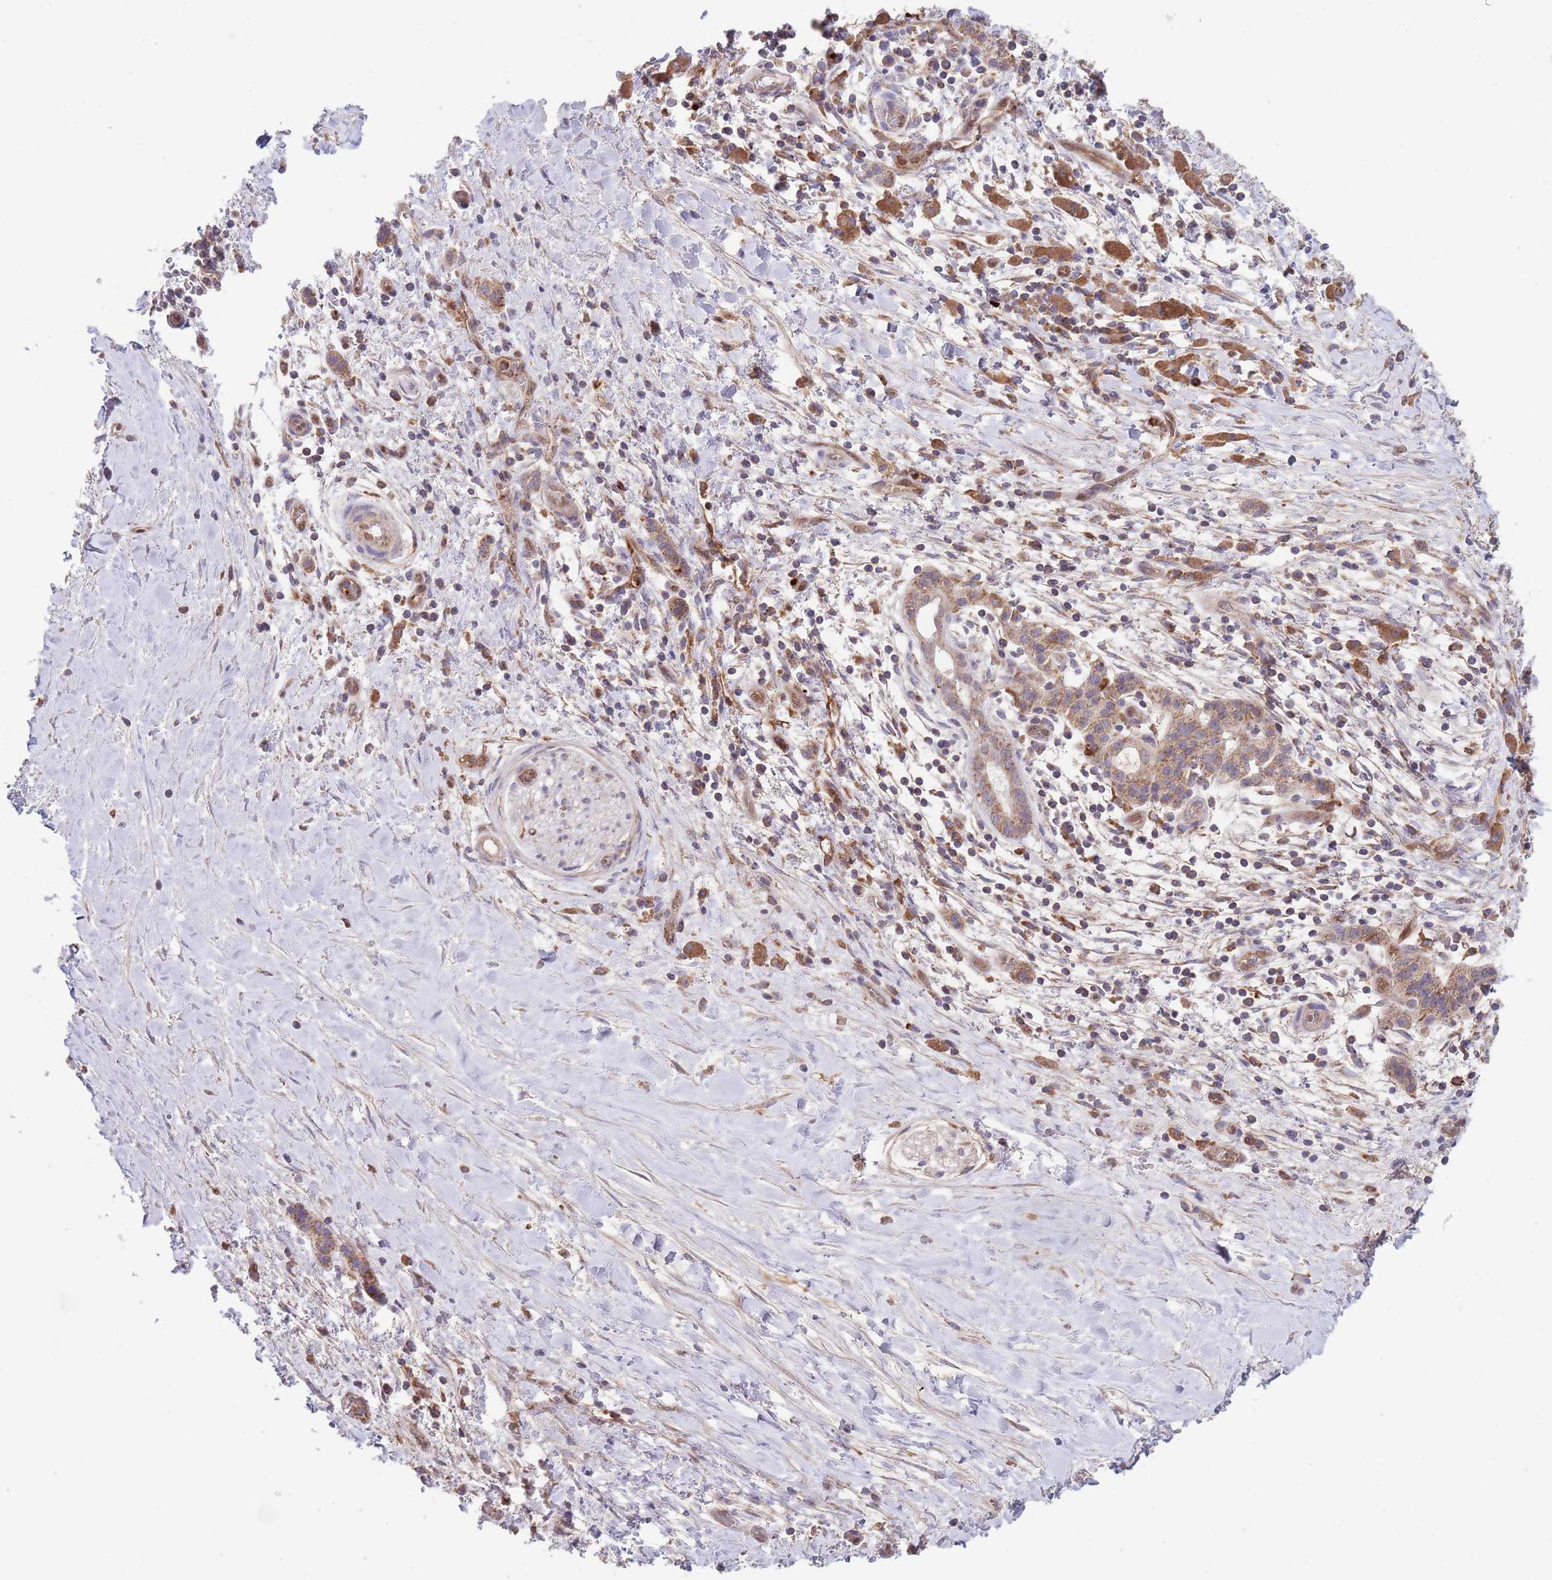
{"staining": {"intensity": "moderate", "quantity": ">75%", "location": "cytoplasmic/membranous,nuclear"}, "tissue": "pancreatic cancer", "cell_type": "Tumor cells", "image_type": "cancer", "snomed": [{"axis": "morphology", "description": "Adenocarcinoma, NOS"}, {"axis": "topography", "description": "Pancreas"}], "caption": "Human pancreatic cancer (adenocarcinoma) stained with a brown dye displays moderate cytoplasmic/membranous and nuclear positive positivity in approximately >75% of tumor cells.", "gene": "DDT", "patient": {"sex": "male", "age": 68}}